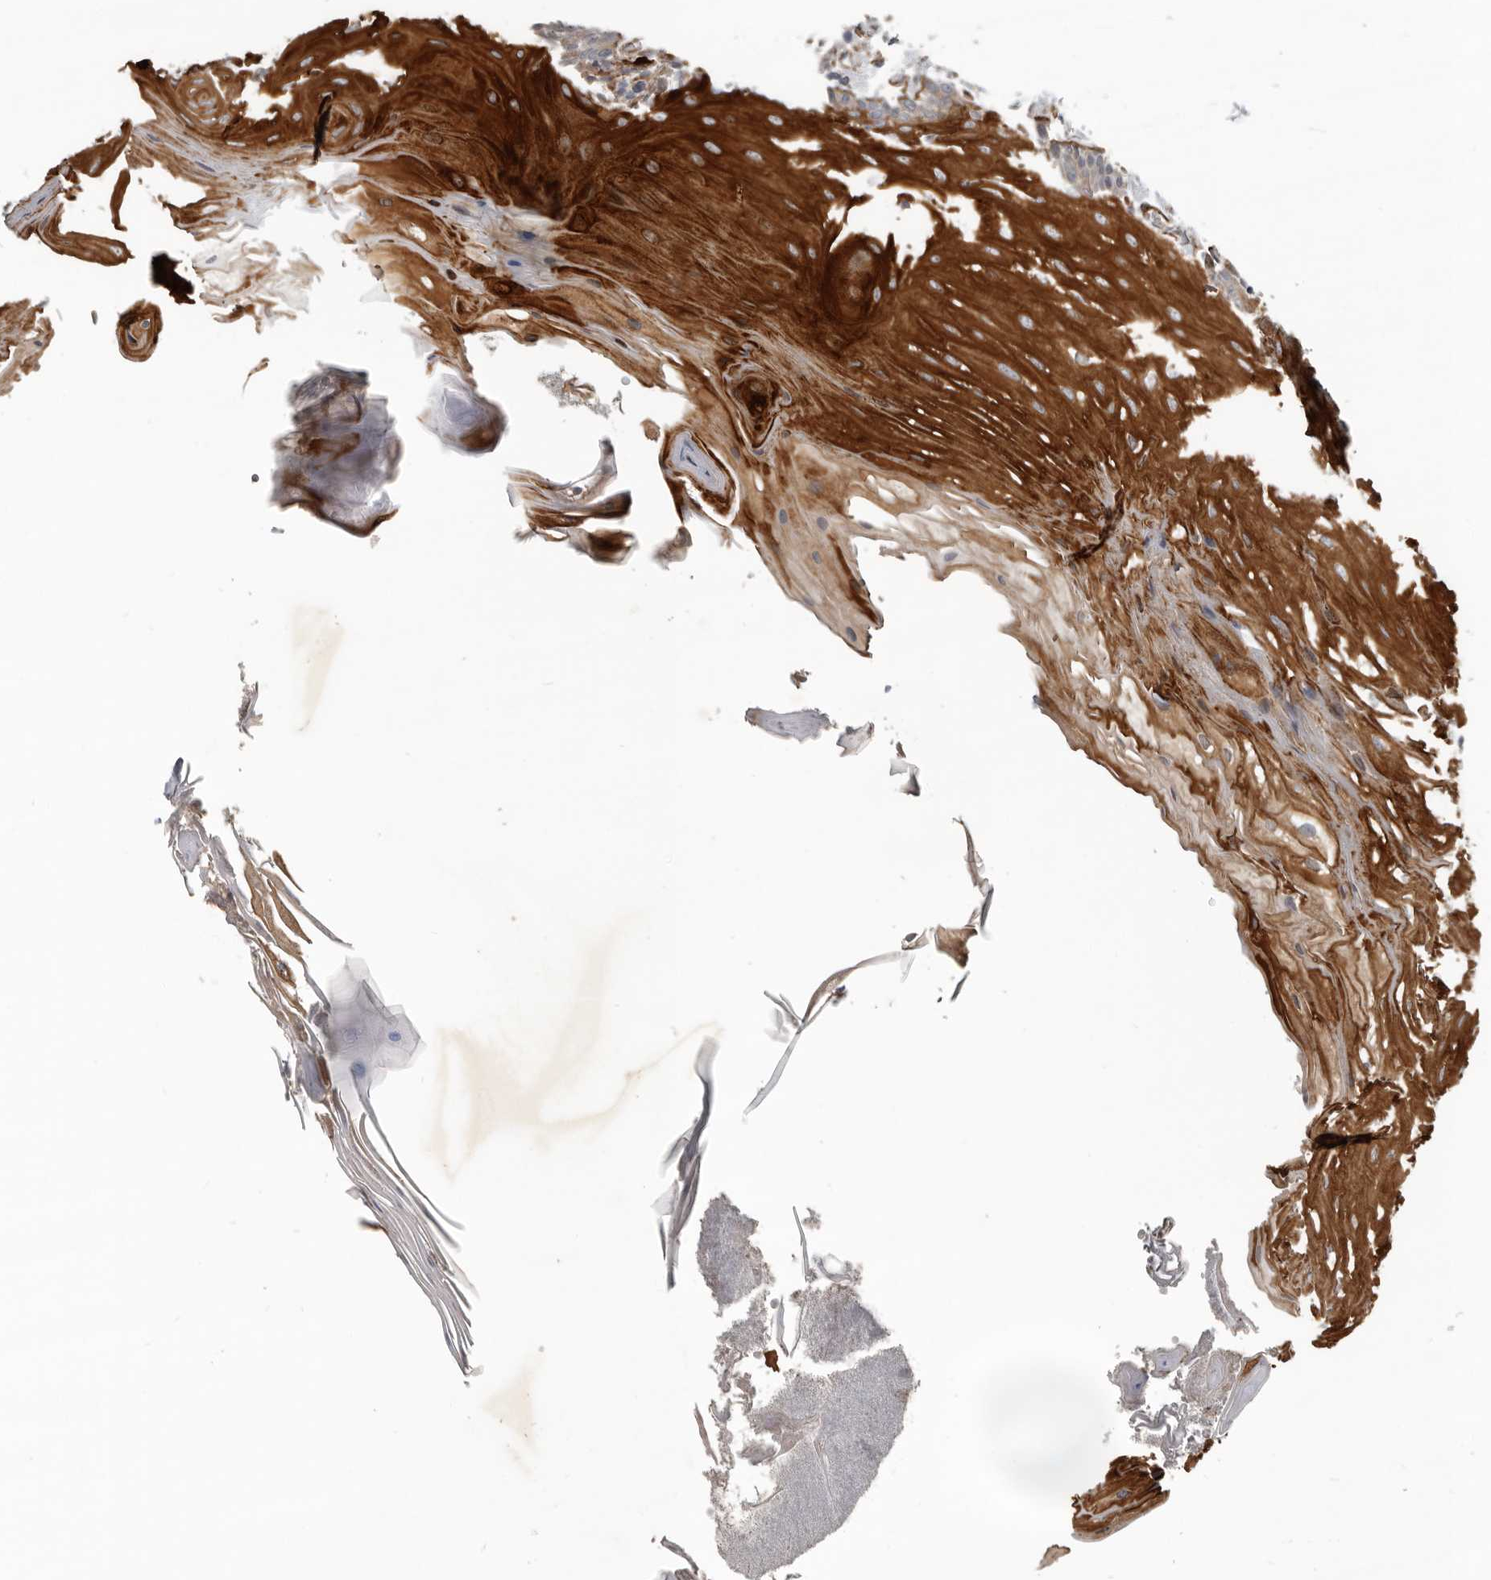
{"staining": {"intensity": "strong", "quantity": "<25%", "location": "cytoplasmic/membranous"}, "tissue": "oral mucosa", "cell_type": "Squamous epithelial cells", "image_type": "normal", "snomed": [{"axis": "morphology", "description": "Normal tissue, NOS"}, {"axis": "morphology", "description": "Squamous cell carcinoma, NOS"}, {"axis": "topography", "description": "Skeletal muscle"}, {"axis": "topography", "description": "Oral tissue"}, {"axis": "topography", "description": "Salivary gland"}, {"axis": "topography", "description": "Head-Neck"}], "caption": "Immunohistochemical staining of benign human oral mucosa reveals strong cytoplasmic/membranous protein positivity in approximately <25% of squamous epithelial cells.", "gene": "C1orf216", "patient": {"sex": "male", "age": 54}}